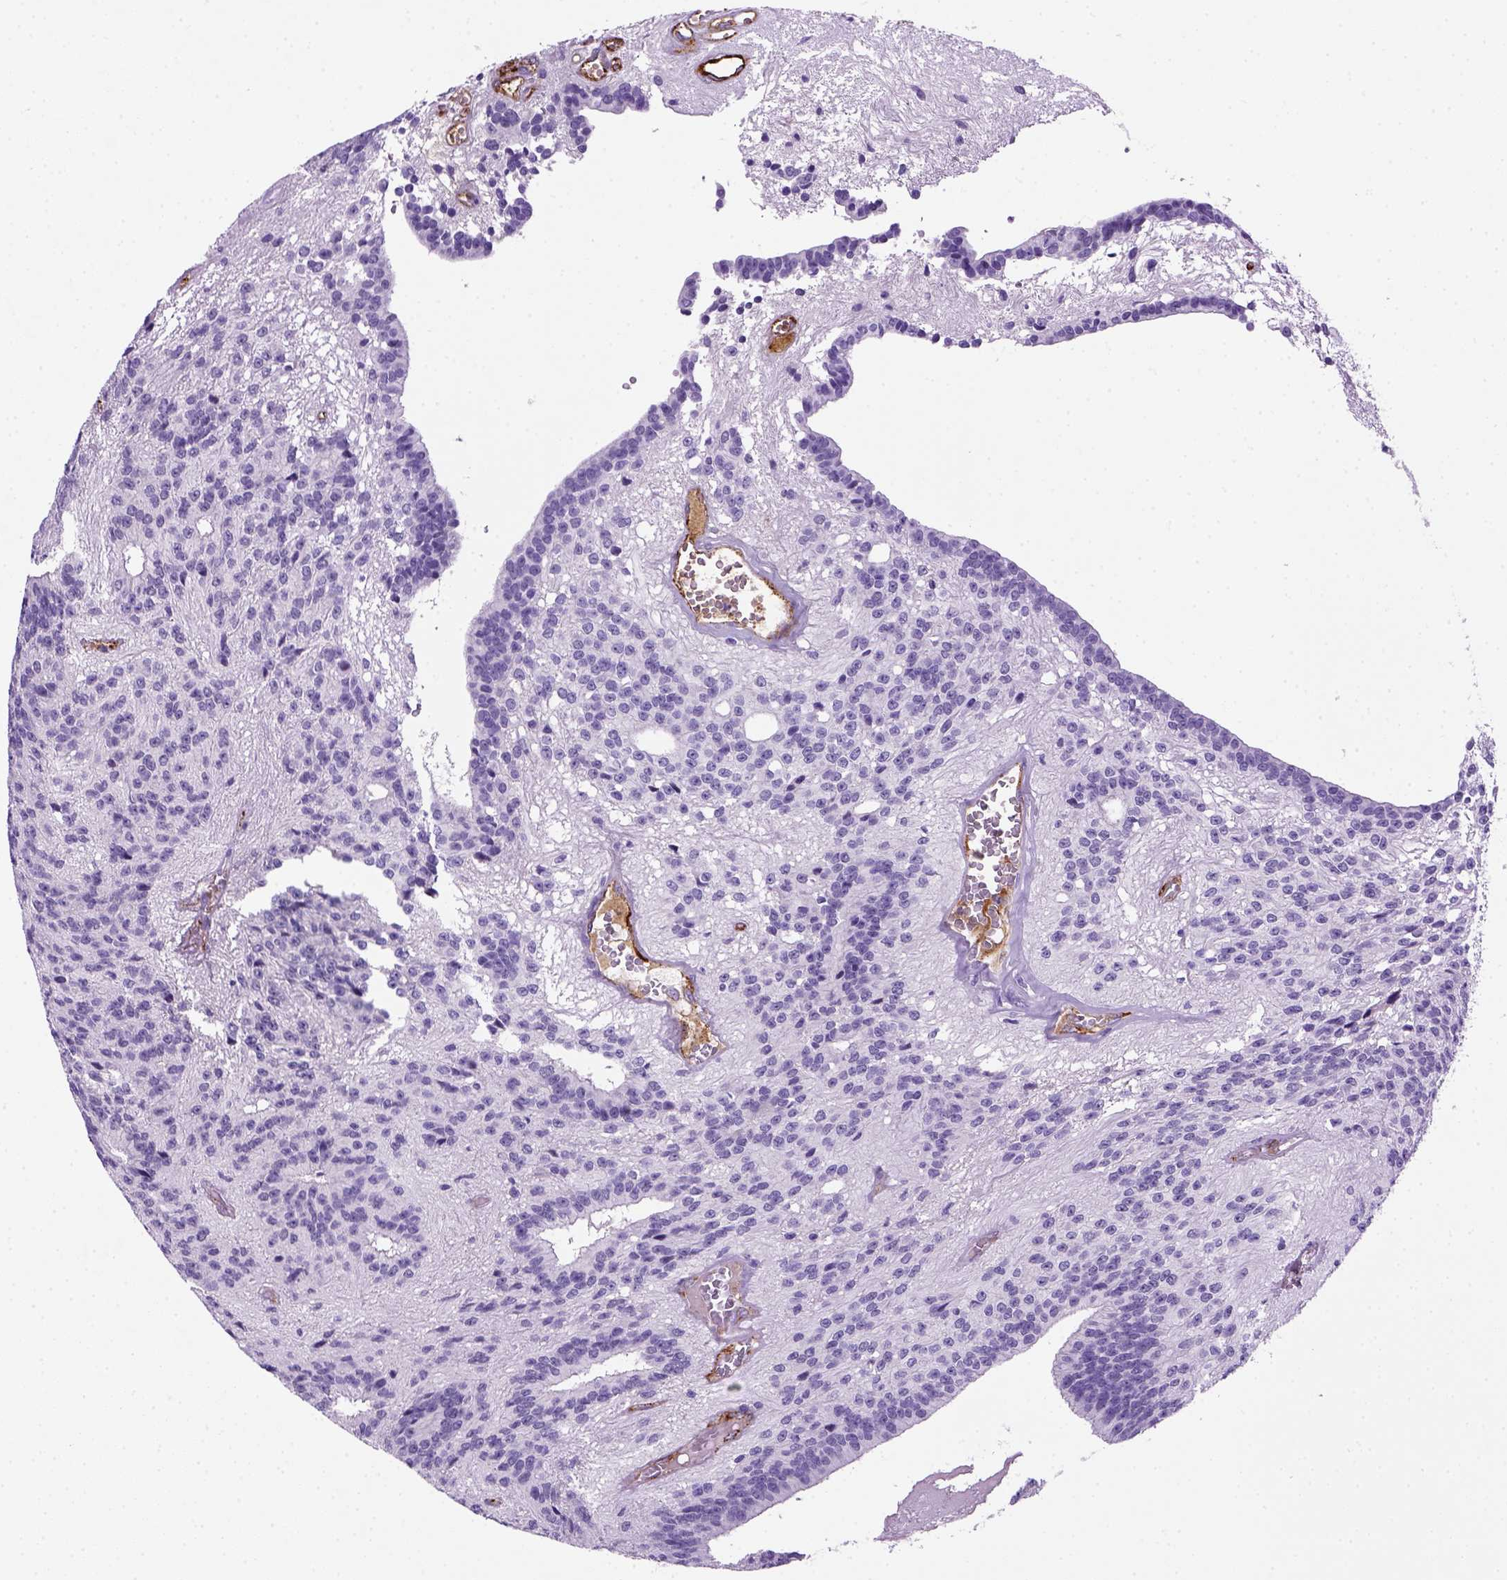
{"staining": {"intensity": "negative", "quantity": "none", "location": "none"}, "tissue": "glioma", "cell_type": "Tumor cells", "image_type": "cancer", "snomed": [{"axis": "morphology", "description": "Glioma, malignant, Low grade"}, {"axis": "topography", "description": "Brain"}], "caption": "The micrograph shows no staining of tumor cells in malignant glioma (low-grade).", "gene": "VWF", "patient": {"sex": "male", "age": 31}}